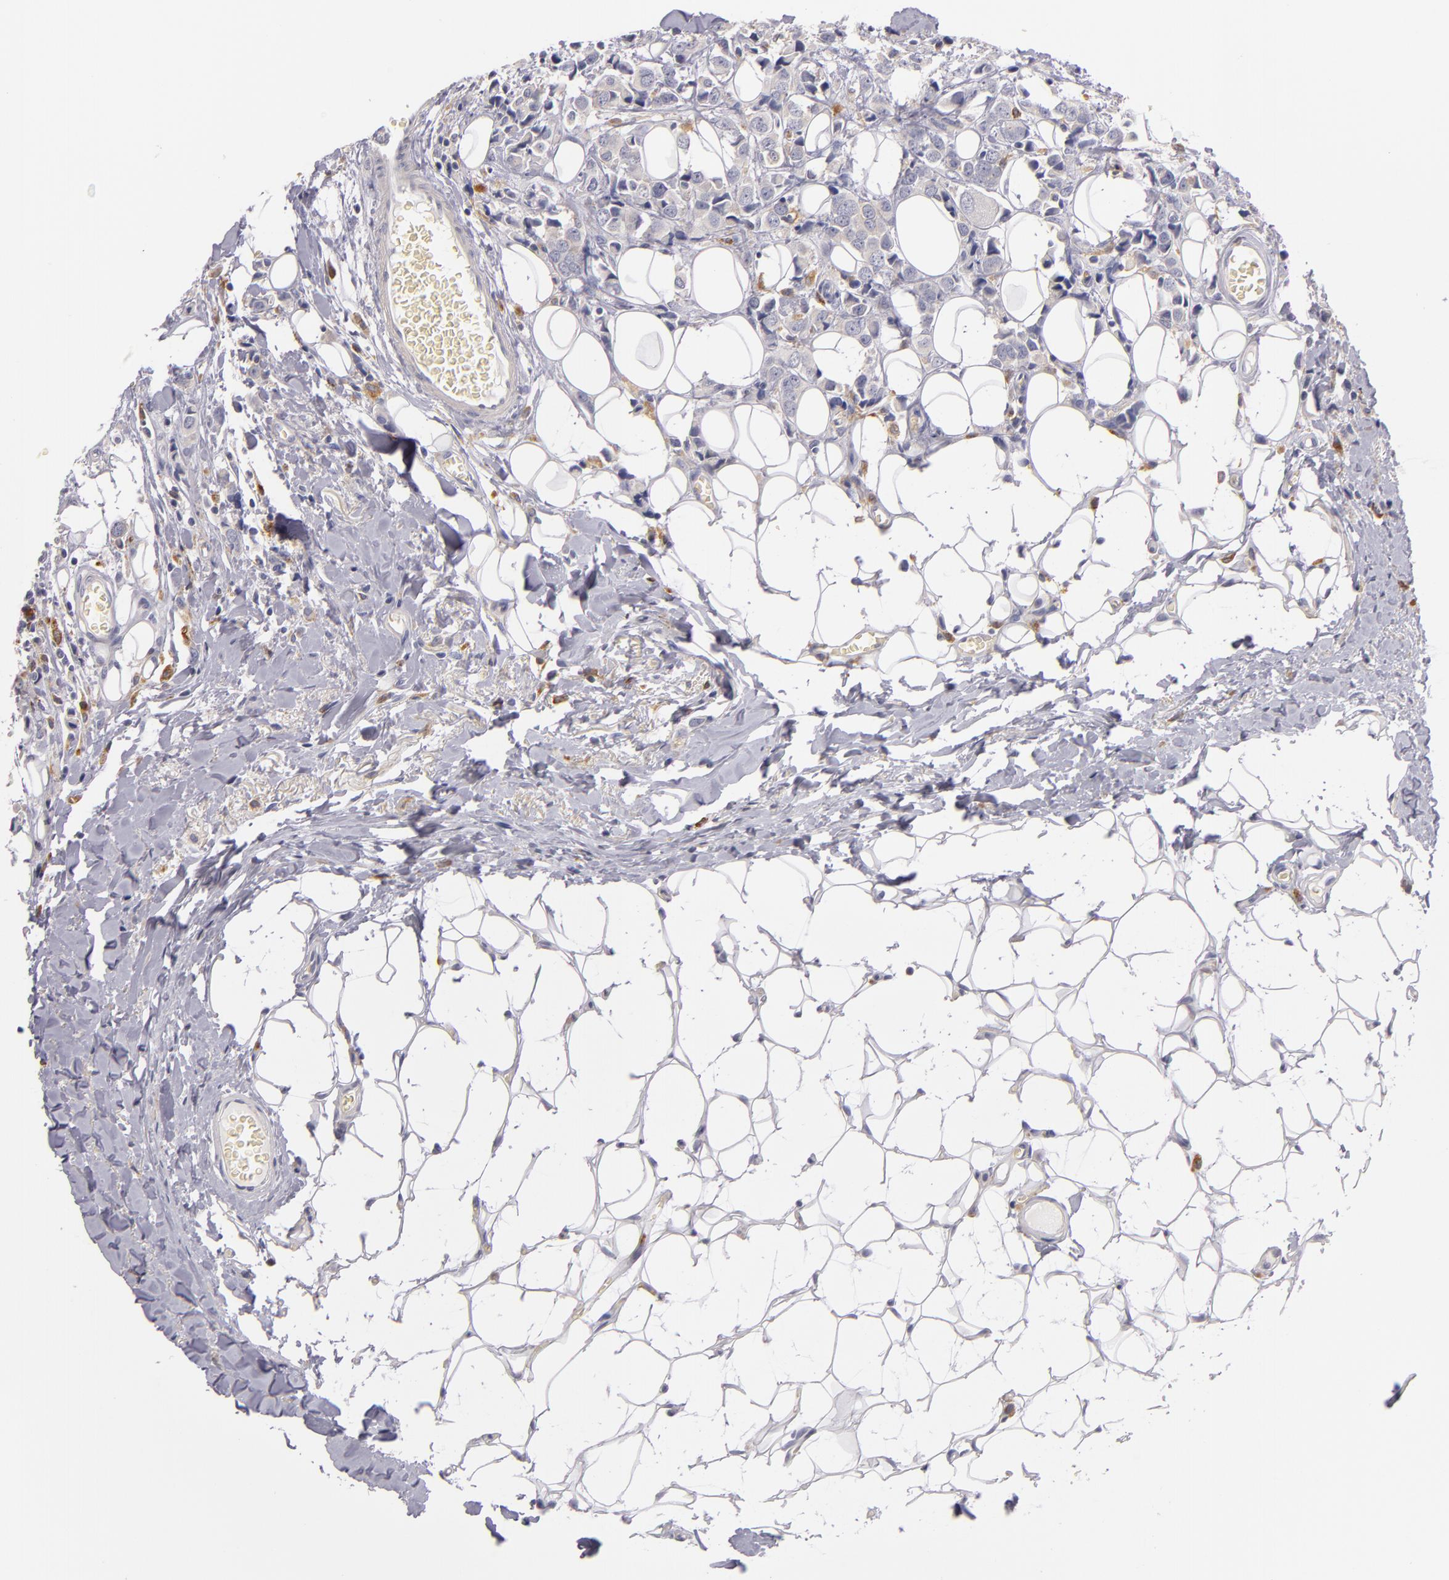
{"staining": {"intensity": "weak", "quantity": "<25%", "location": "cytoplasmic/membranous"}, "tissue": "breast cancer", "cell_type": "Tumor cells", "image_type": "cancer", "snomed": [{"axis": "morphology", "description": "Lobular carcinoma"}, {"axis": "topography", "description": "Breast"}], "caption": "Tumor cells show no significant positivity in breast cancer (lobular carcinoma).", "gene": "TLR8", "patient": {"sex": "female", "age": 57}}